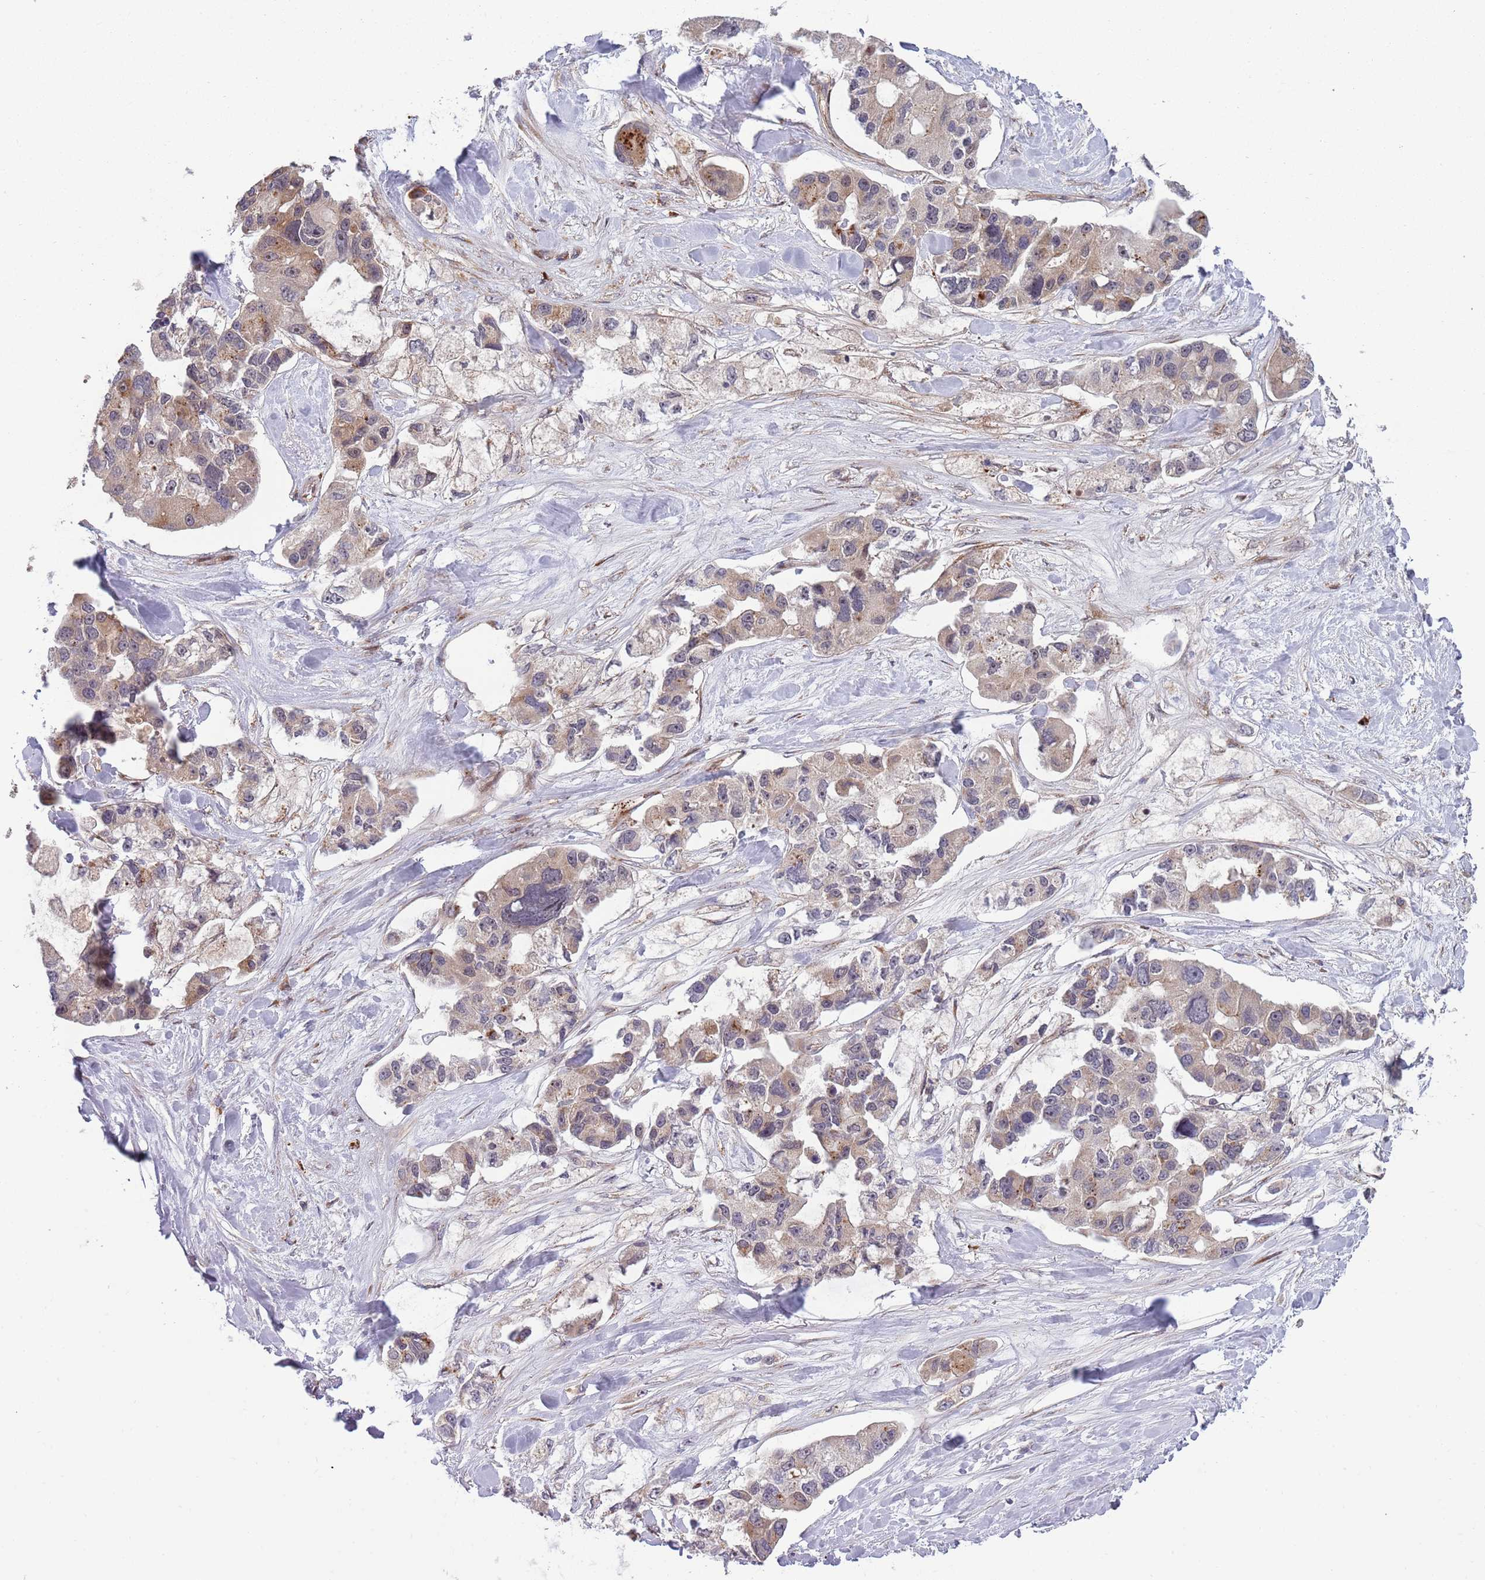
{"staining": {"intensity": "moderate", "quantity": "25%-75%", "location": "cytoplasmic/membranous"}, "tissue": "lung cancer", "cell_type": "Tumor cells", "image_type": "cancer", "snomed": [{"axis": "morphology", "description": "Adenocarcinoma, NOS"}, {"axis": "topography", "description": "Lung"}], "caption": "Adenocarcinoma (lung) was stained to show a protein in brown. There is medium levels of moderate cytoplasmic/membranous staining in approximately 25%-75% of tumor cells.", "gene": "NT5DC4", "patient": {"sex": "female", "age": 54}}